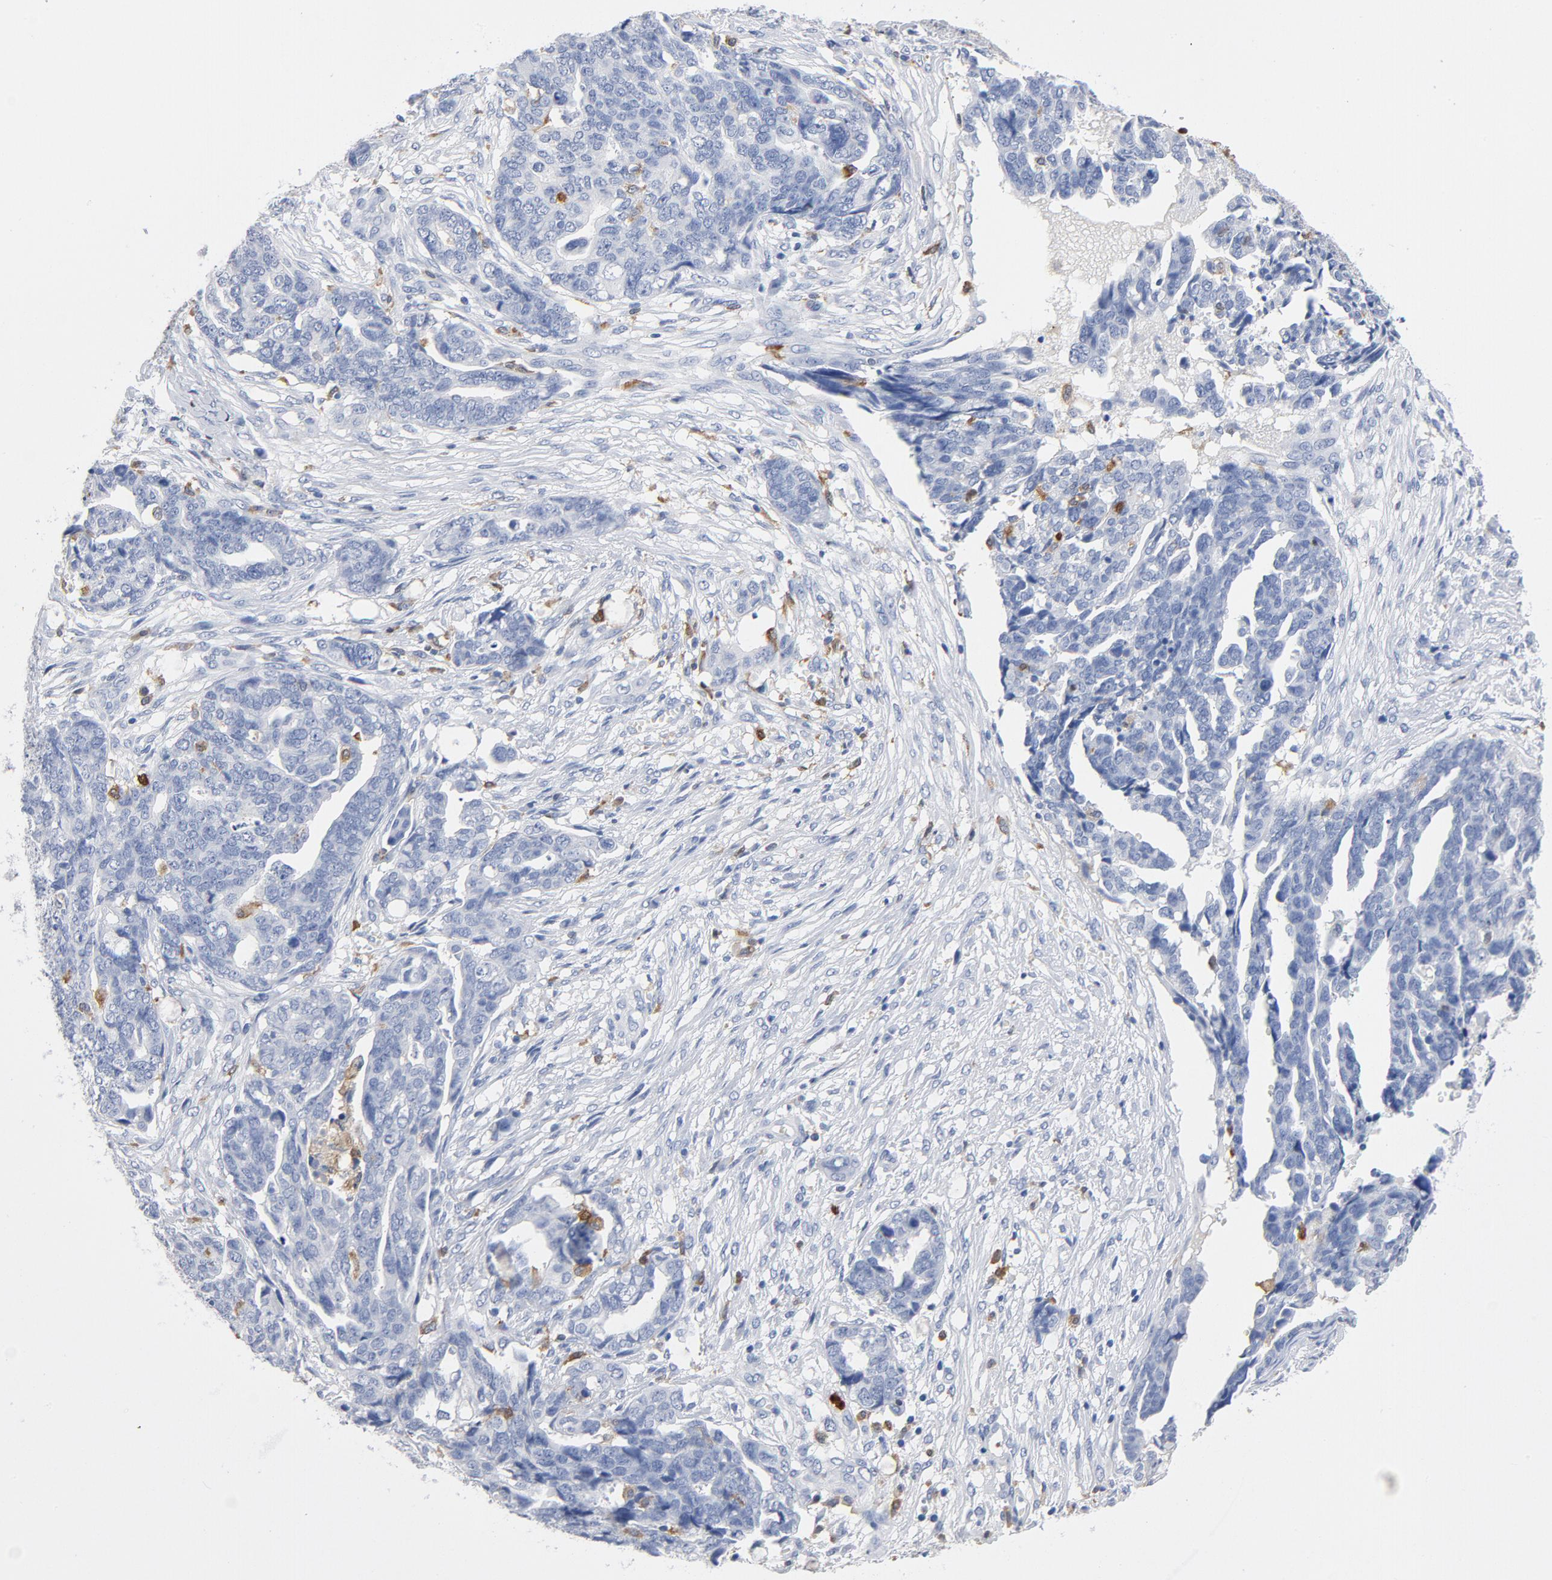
{"staining": {"intensity": "negative", "quantity": "none", "location": "none"}, "tissue": "ovarian cancer", "cell_type": "Tumor cells", "image_type": "cancer", "snomed": [{"axis": "morphology", "description": "Normal tissue, NOS"}, {"axis": "morphology", "description": "Cystadenocarcinoma, serous, NOS"}, {"axis": "topography", "description": "Fallopian tube"}, {"axis": "topography", "description": "Ovary"}], "caption": "Immunohistochemistry micrograph of ovarian cancer (serous cystadenocarcinoma) stained for a protein (brown), which demonstrates no positivity in tumor cells.", "gene": "NCF1", "patient": {"sex": "female", "age": 56}}